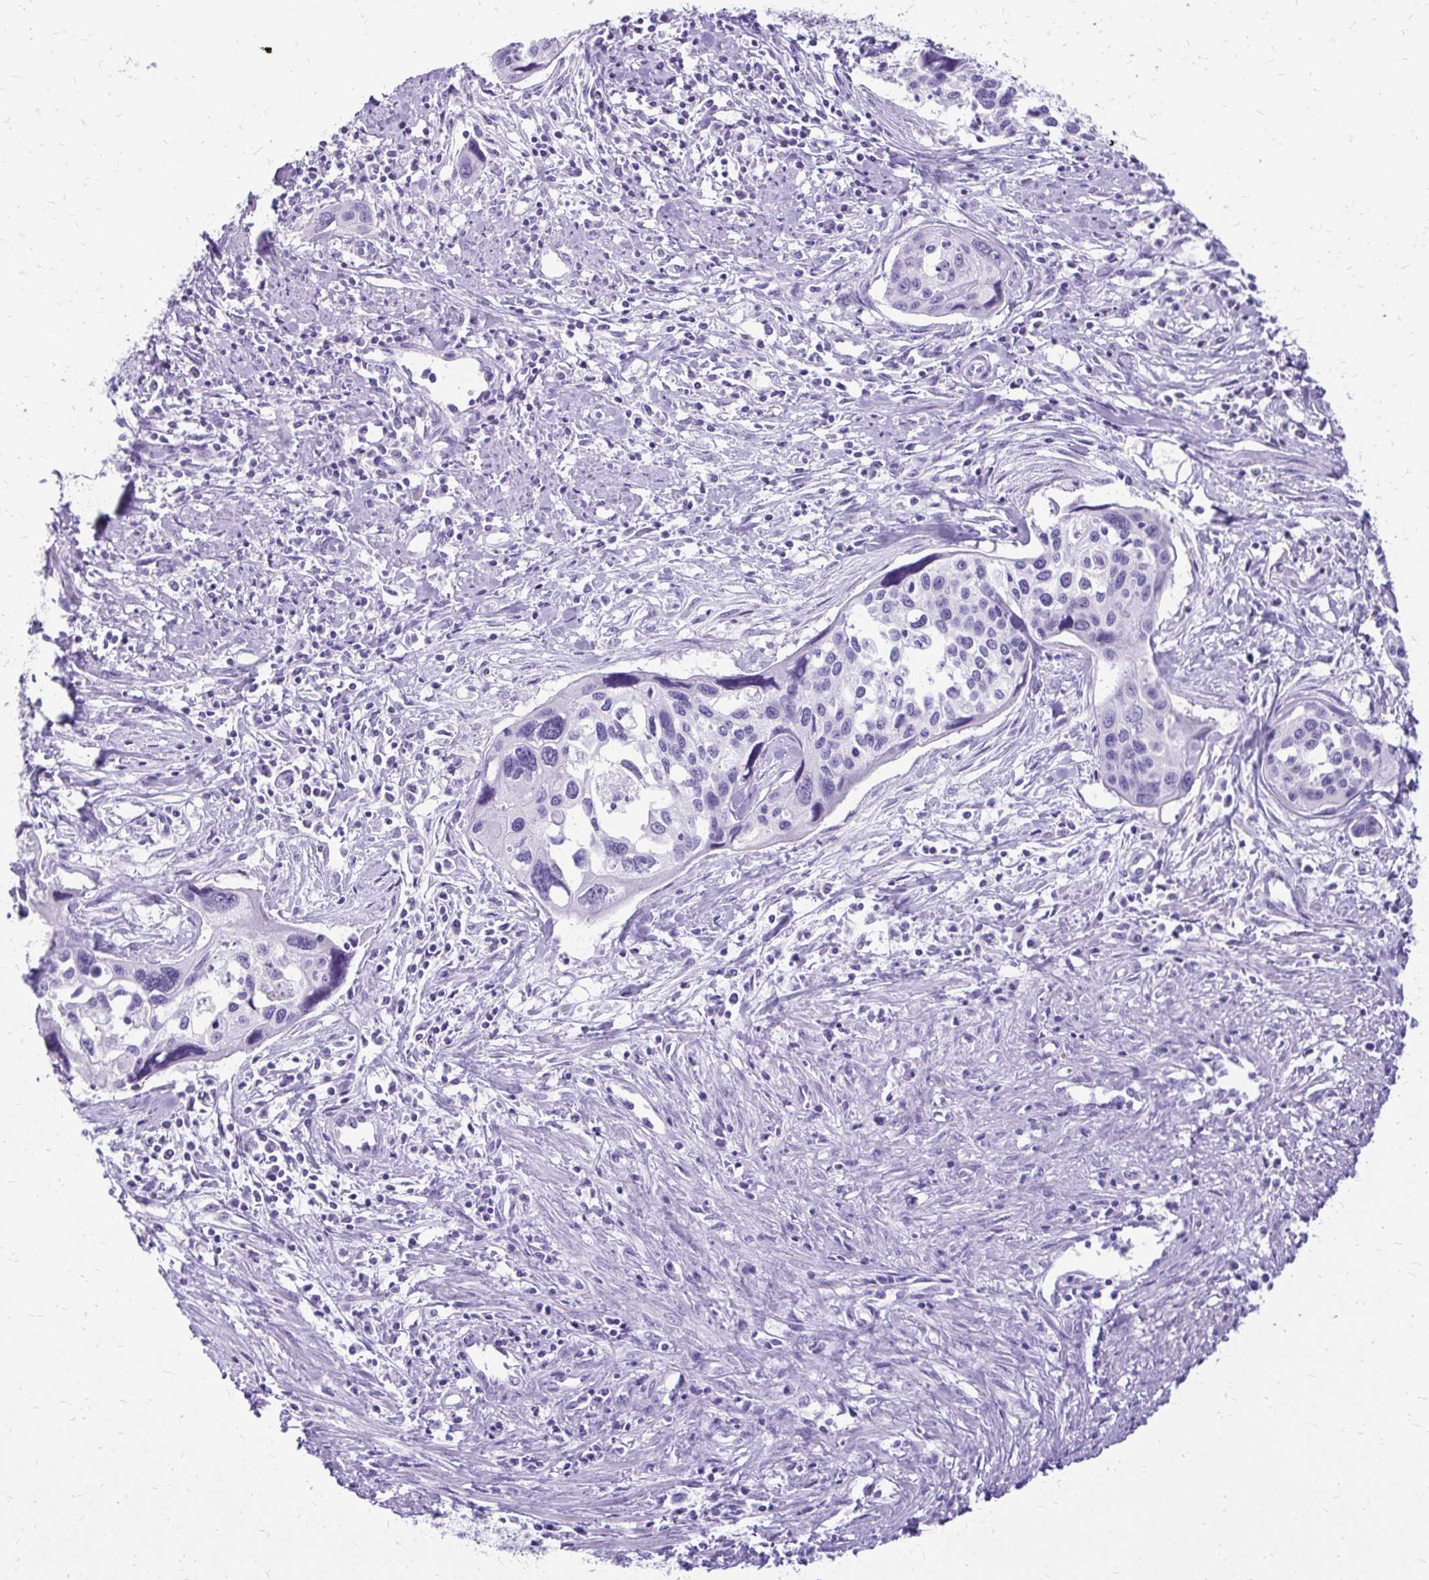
{"staining": {"intensity": "negative", "quantity": "none", "location": "none"}, "tissue": "cervical cancer", "cell_type": "Tumor cells", "image_type": "cancer", "snomed": [{"axis": "morphology", "description": "Squamous cell carcinoma, NOS"}, {"axis": "topography", "description": "Cervix"}], "caption": "An immunohistochemistry (IHC) image of cervical cancer (squamous cell carcinoma) is shown. There is no staining in tumor cells of cervical cancer (squamous cell carcinoma). The staining was performed using DAB (3,3'-diaminobenzidine) to visualize the protein expression in brown, while the nuclei were stained in blue with hematoxylin (Magnification: 20x).", "gene": "SLC32A1", "patient": {"sex": "female", "age": 31}}